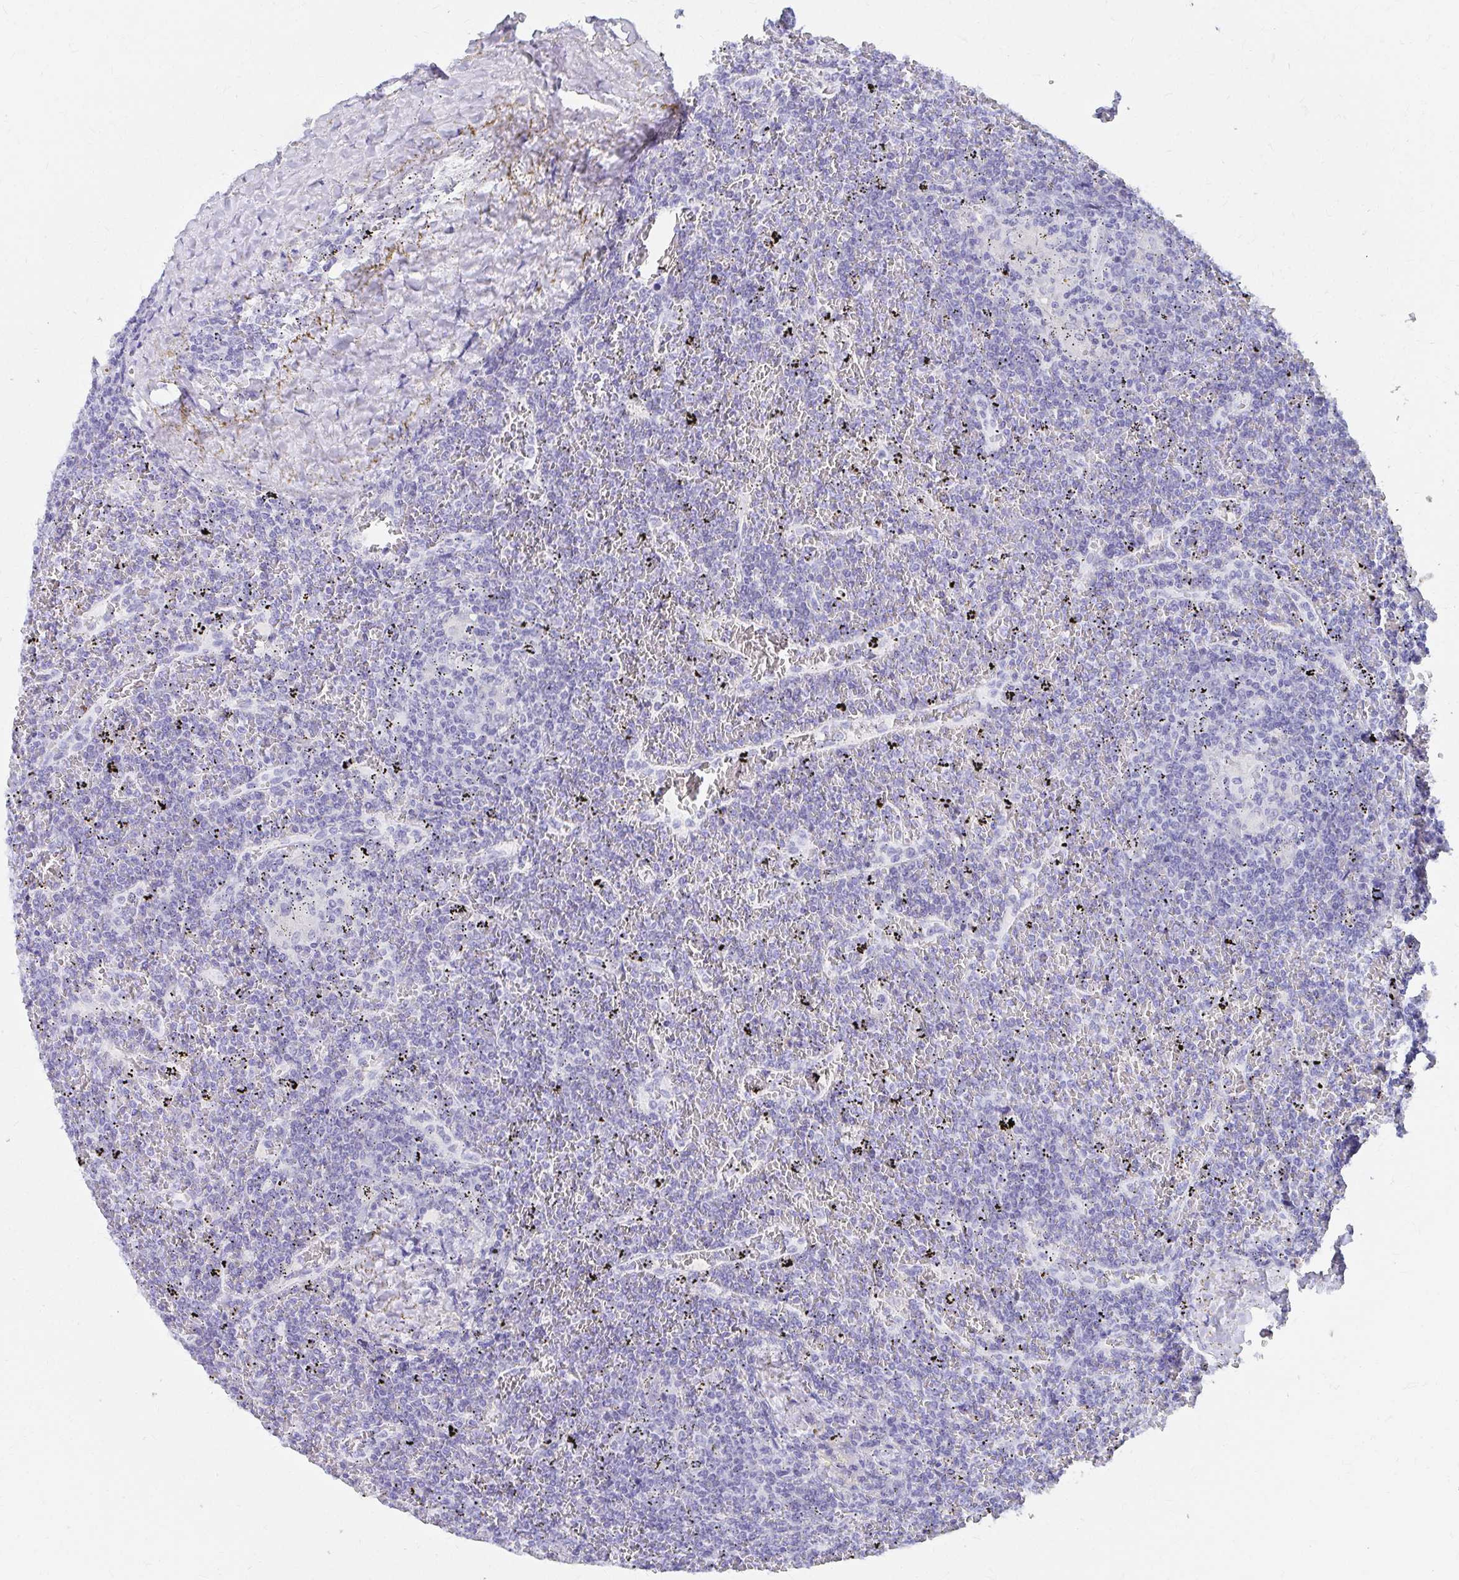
{"staining": {"intensity": "negative", "quantity": "none", "location": "none"}, "tissue": "lymphoma", "cell_type": "Tumor cells", "image_type": "cancer", "snomed": [{"axis": "morphology", "description": "Malignant lymphoma, non-Hodgkin's type, Low grade"}, {"axis": "topography", "description": "Spleen"}], "caption": "The histopathology image demonstrates no staining of tumor cells in lymphoma. (Stains: DAB immunohistochemistry with hematoxylin counter stain, Microscopy: brightfield microscopy at high magnification).", "gene": "DPEP3", "patient": {"sex": "female", "age": 19}}